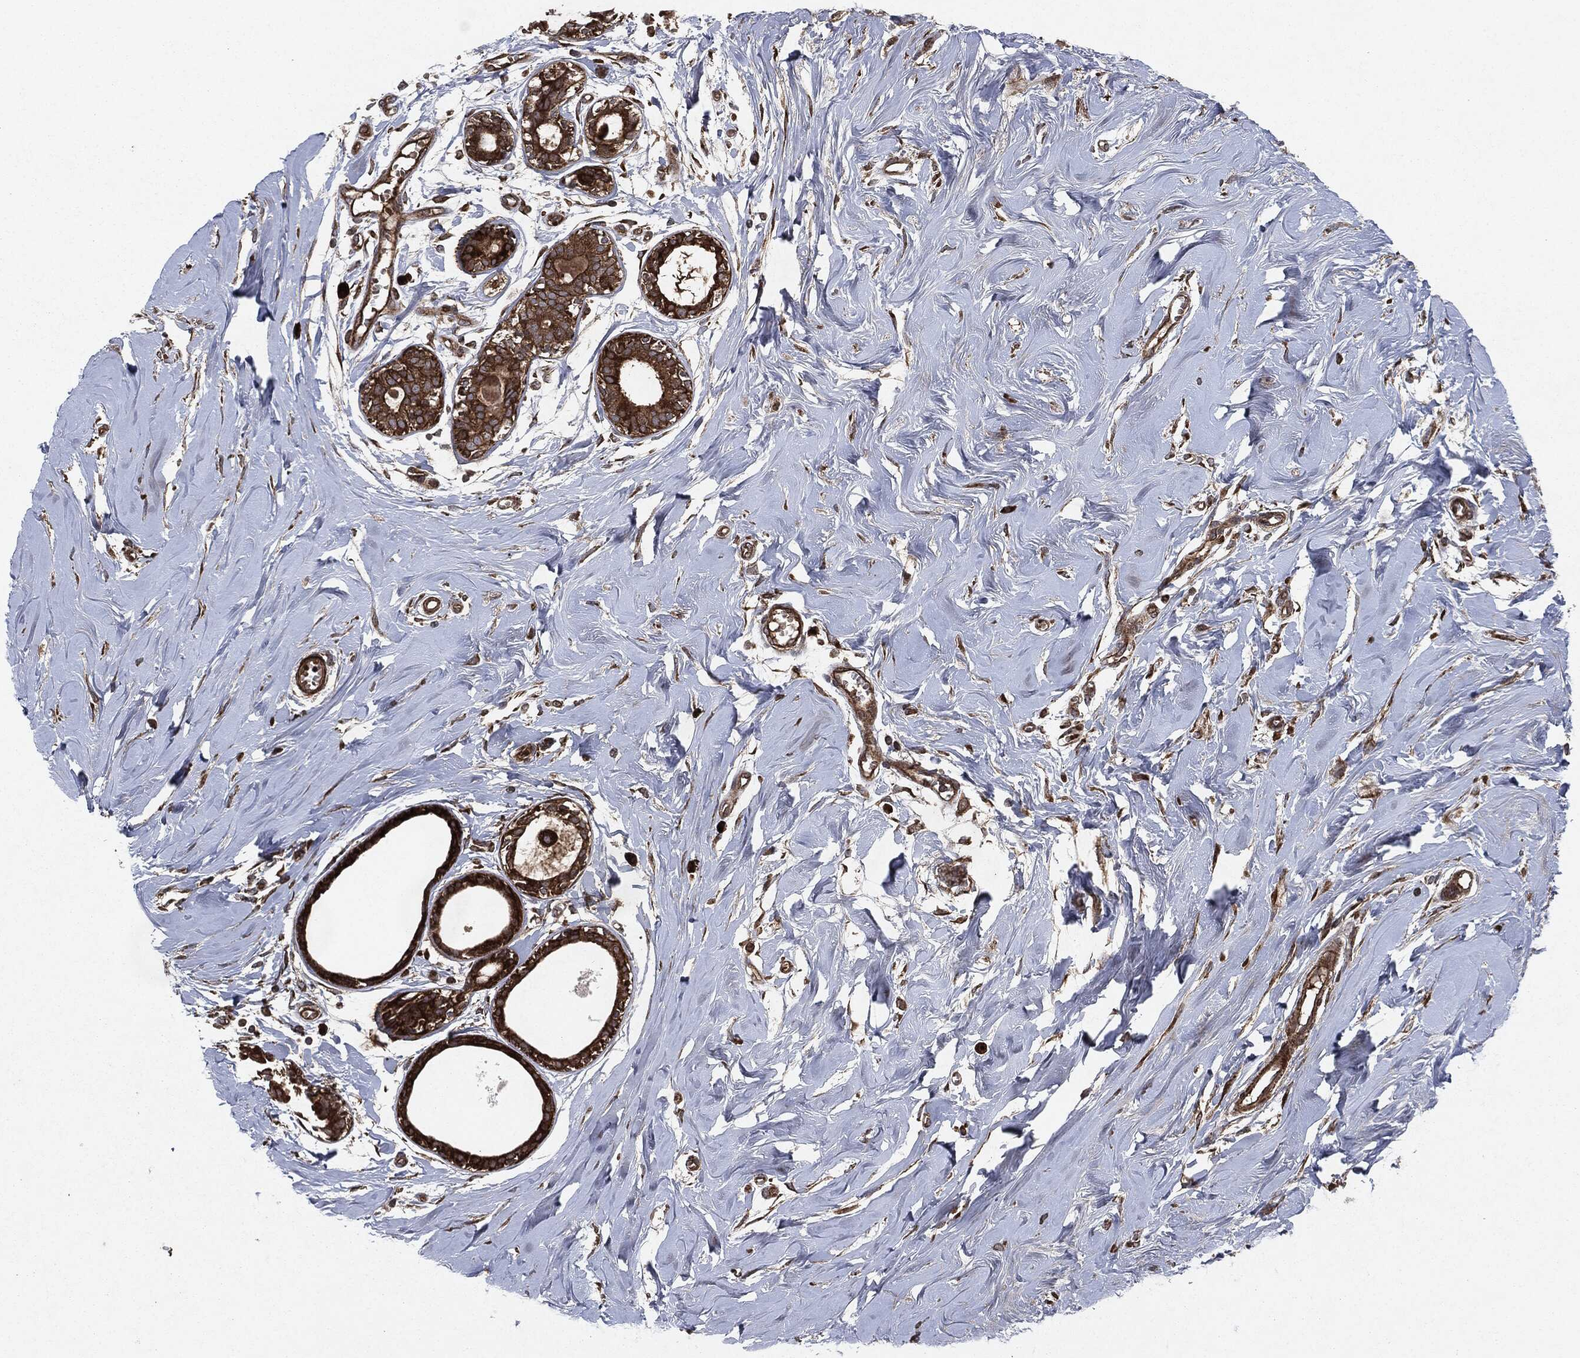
{"staining": {"intensity": "strong", "quantity": "25%-75%", "location": "cytoplasmic/membranous"}, "tissue": "soft tissue", "cell_type": "Fibroblasts", "image_type": "normal", "snomed": [{"axis": "morphology", "description": "Normal tissue, NOS"}, {"axis": "topography", "description": "Breast"}], "caption": "Unremarkable soft tissue was stained to show a protein in brown. There is high levels of strong cytoplasmic/membranous positivity in about 25%-75% of fibroblasts. Ihc stains the protein in brown and the nuclei are stained blue.", "gene": "RAF1", "patient": {"sex": "female", "age": 49}}